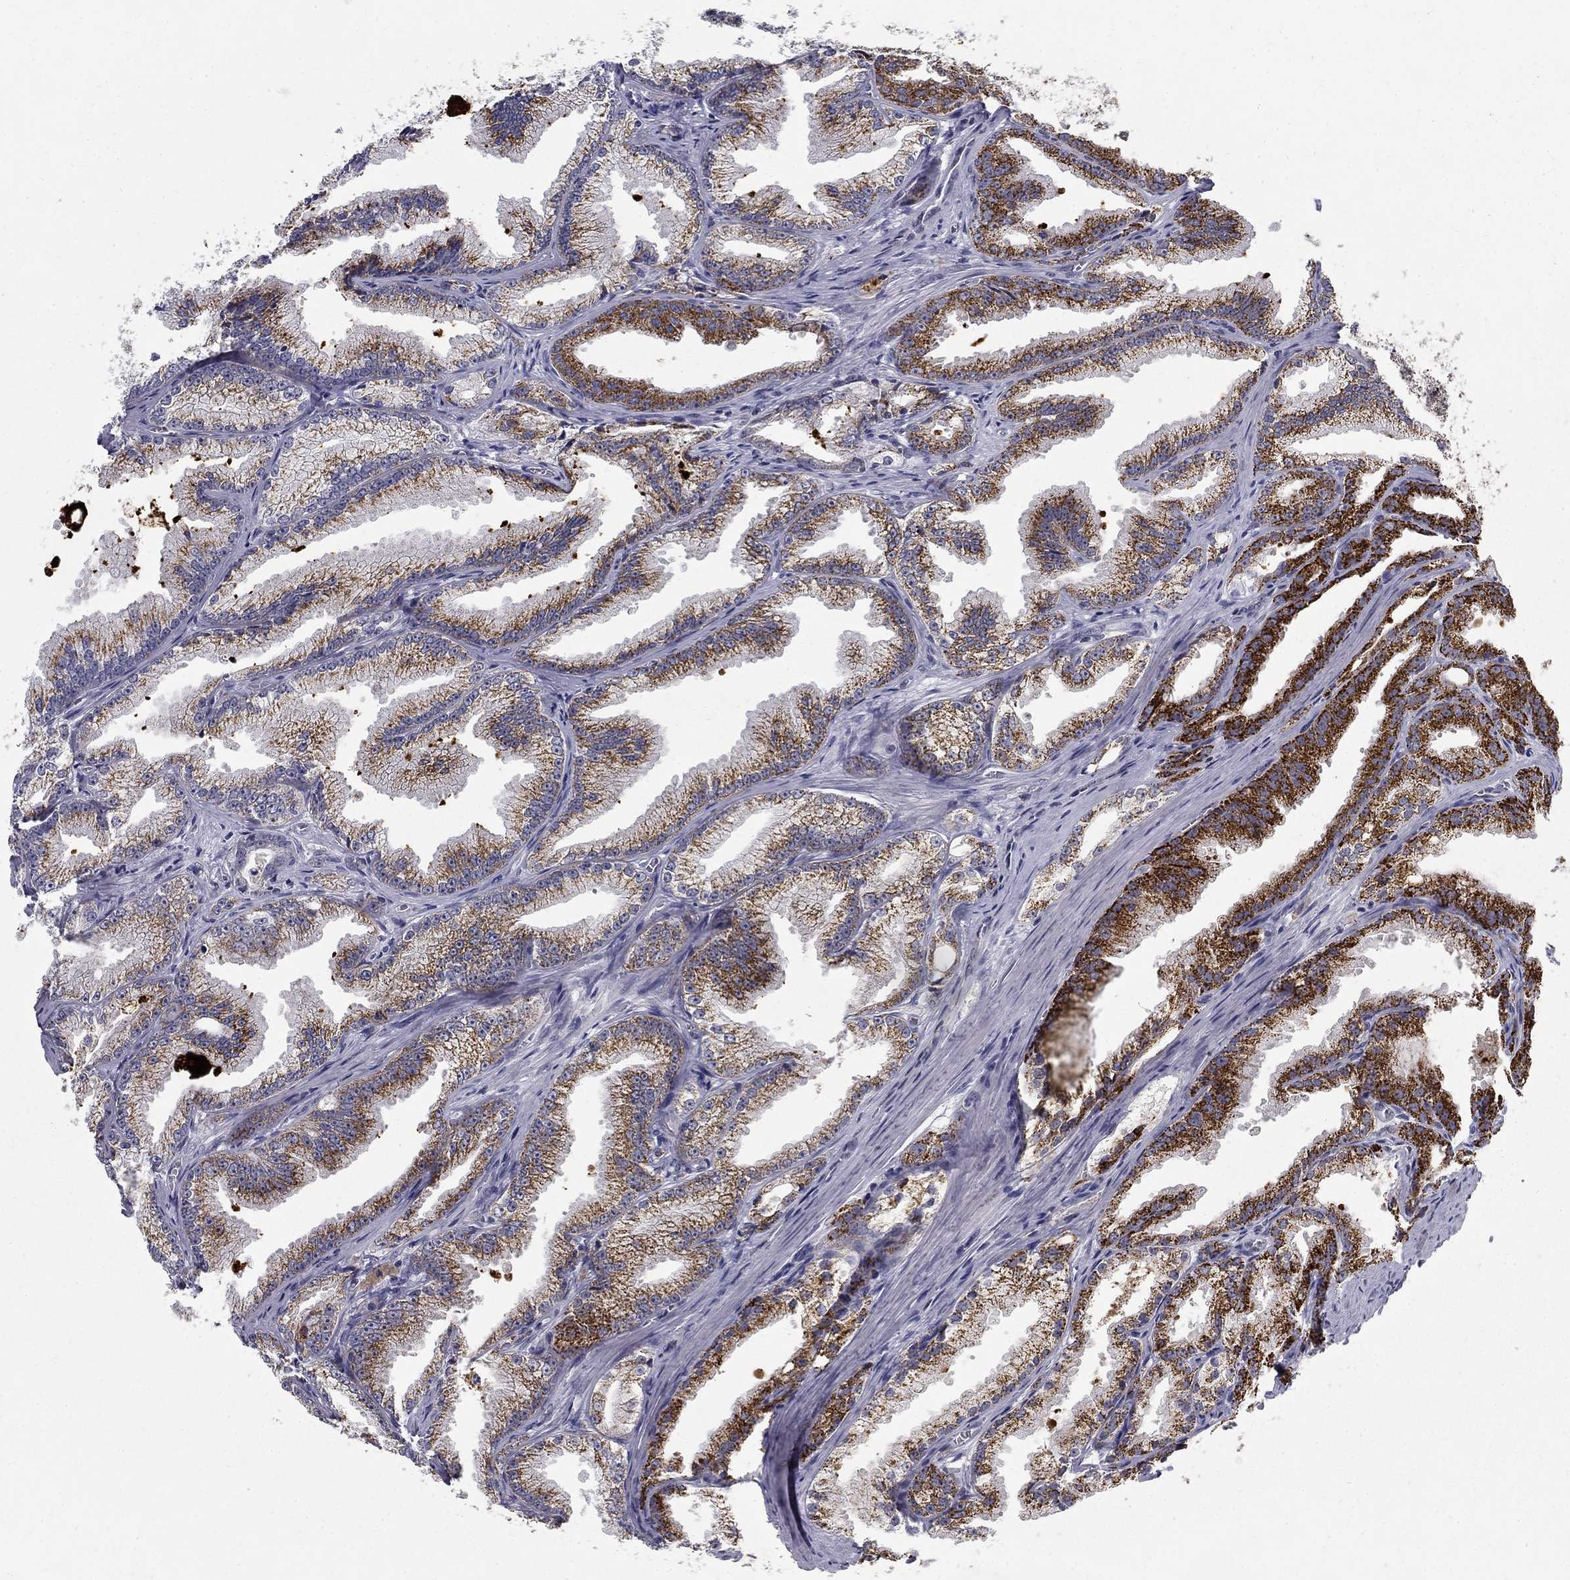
{"staining": {"intensity": "strong", "quantity": "25%-75%", "location": "cytoplasmic/membranous"}, "tissue": "prostate cancer", "cell_type": "Tumor cells", "image_type": "cancer", "snomed": [{"axis": "morphology", "description": "Adenocarcinoma, NOS"}, {"axis": "morphology", "description": "Adenocarcinoma, High grade"}, {"axis": "topography", "description": "Prostate"}], "caption": "Brown immunohistochemical staining in human adenocarcinoma (prostate) reveals strong cytoplasmic/membranous staining in approximately 25%-75% of tumor cells. (DAB (3,3'-diaminobenzidine) IHC with brightfield microscopy, high magnification).", "gene": "CLIC6", "patient": {"sex": "male", "age": 70}}